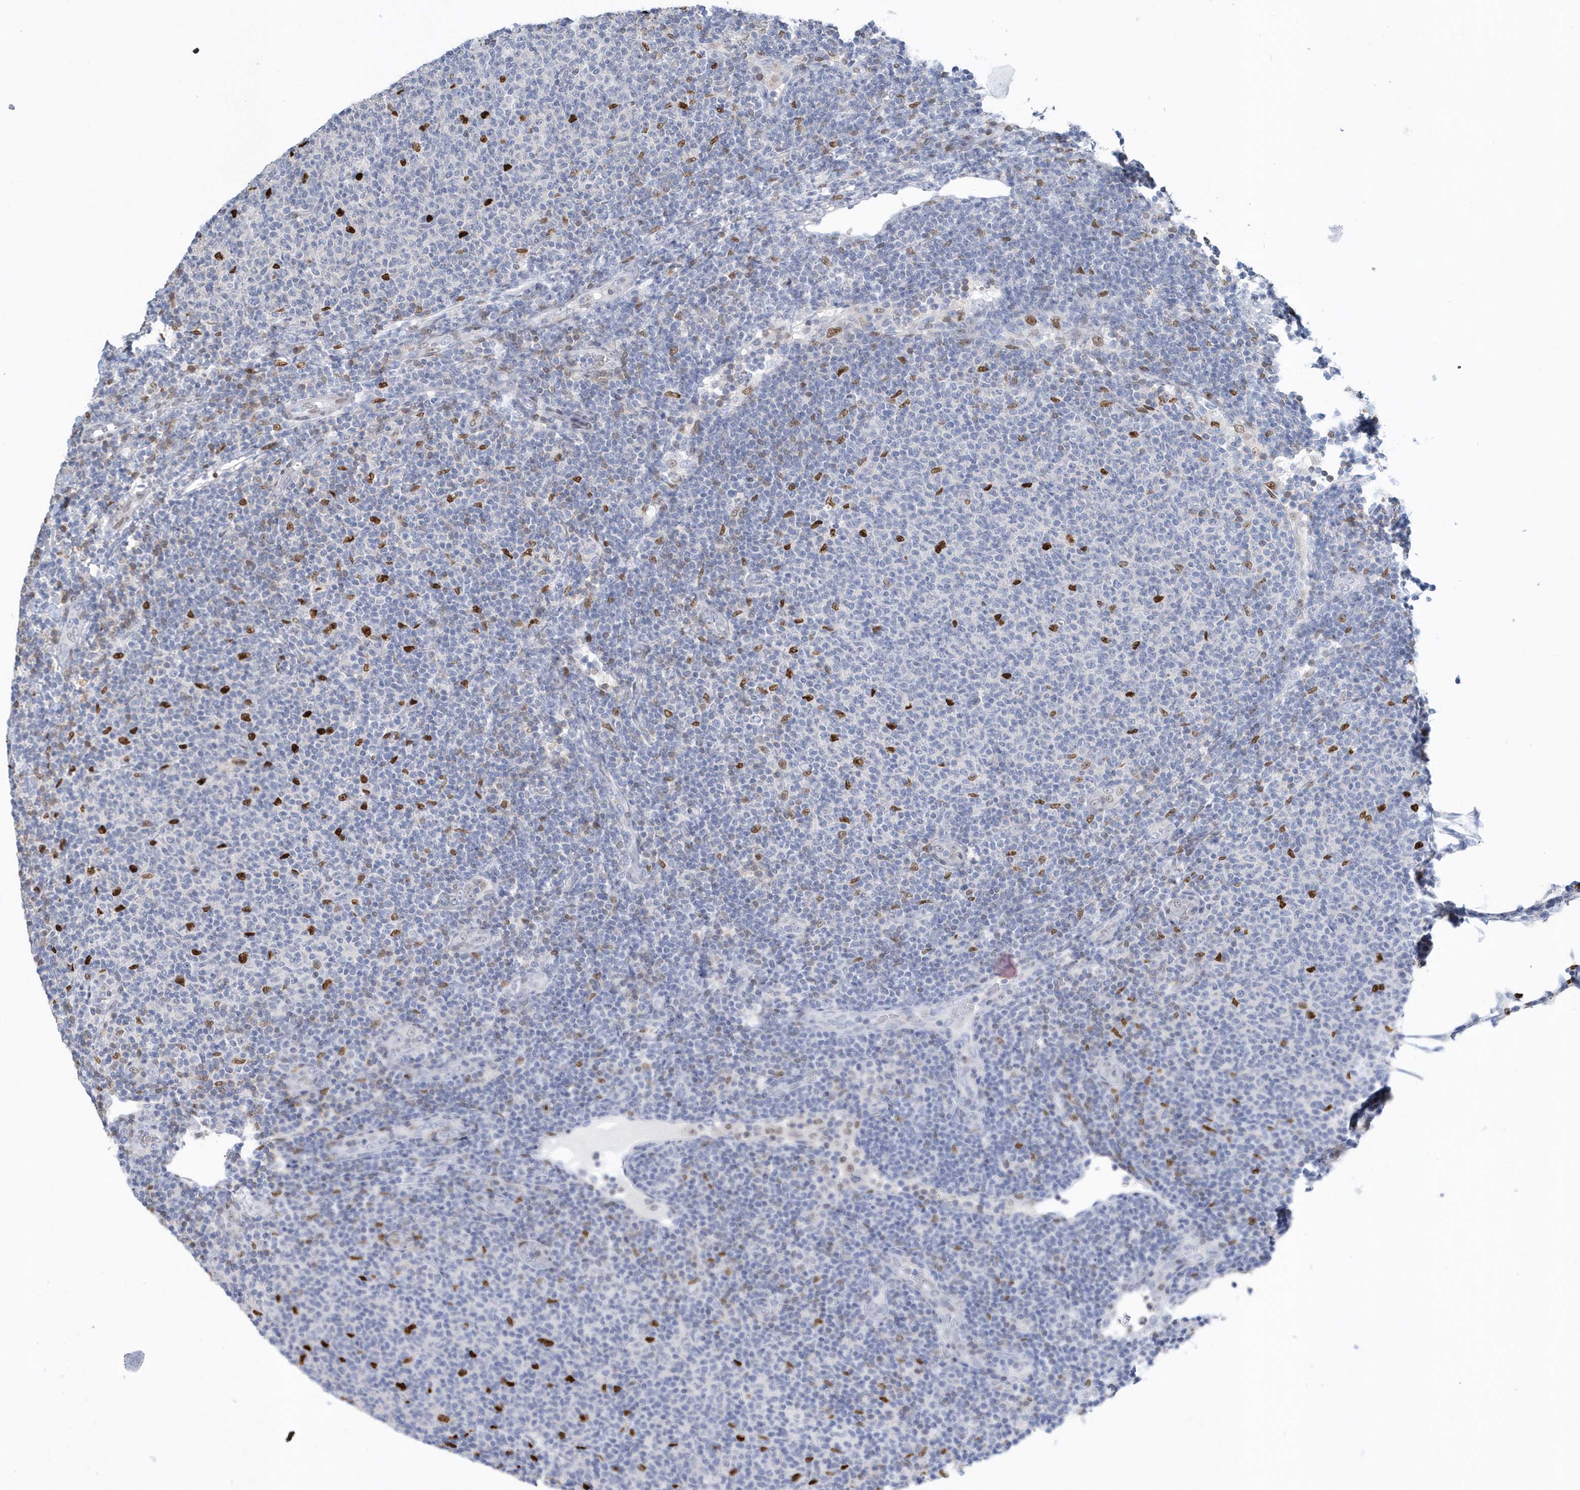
{"staining": {"intensity": "strong", "quantity": "<25%", "location": "nuclear"}, "tissue": "lymphoma", "cell_type": "Tumor cells", "image_type": "cancer", "snomed": [{"axis": "morphology", "description": "Malignant lymphoma, non-Hodgkin's type, Low grade"}, {"axis": "topography", "description": "Lymph node"}], "caption": "High-power microscopy captured an immunohistochemistry photomicrograph of lymphoma, revealing strong nuclear positivity in about <25% of tumor cells.", "gene": "MACROH2A2", "patient": {"sex": "male", "age": 66}}